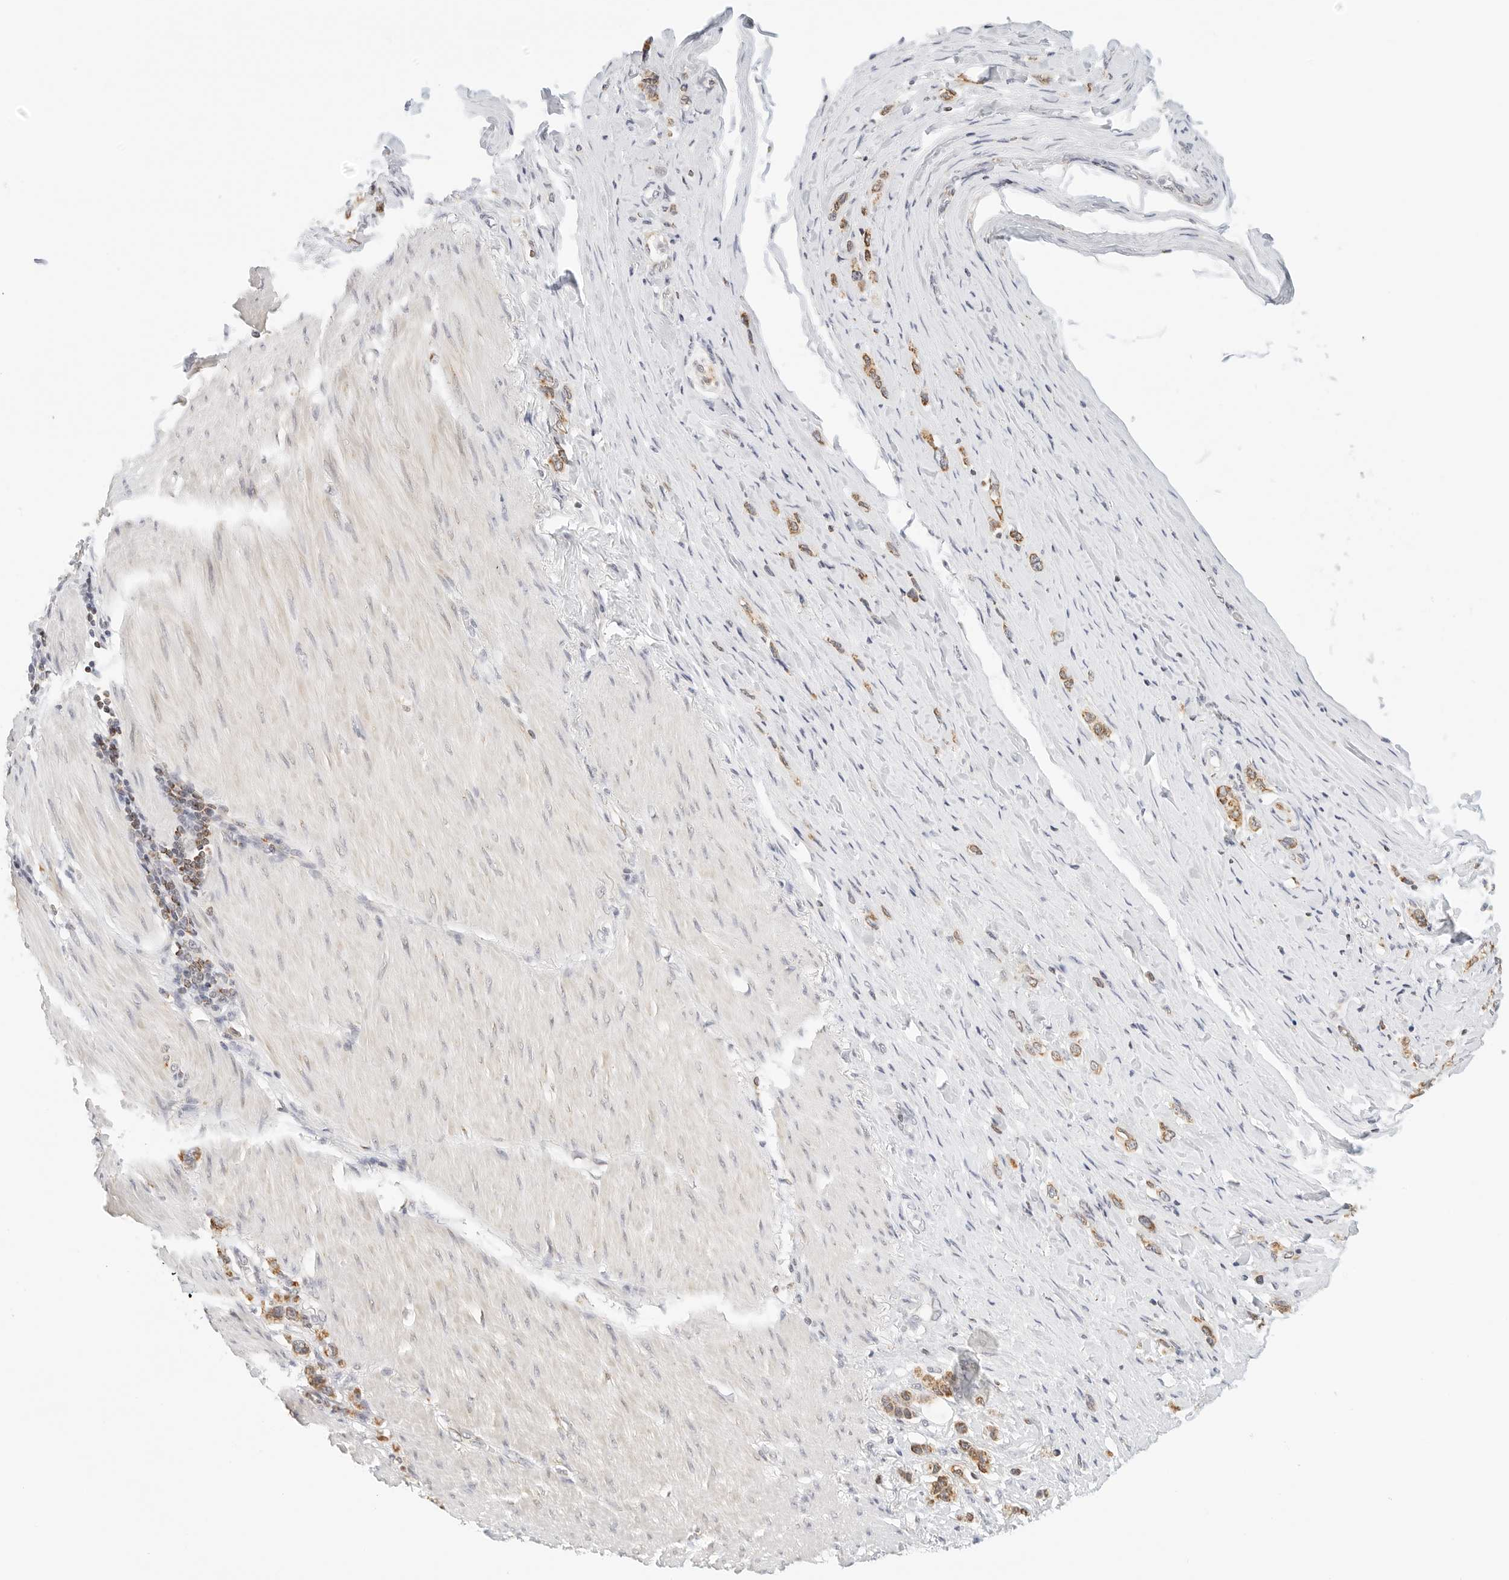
{"staining": {"intensity": "moderate", "quantity": ">75%", "location": "cytoplasmic/membranous"}, "tissue": "stomach cancer", "cell_type": "Tumor cells", "image_type": "cancer", "snomed": [{"axis": "morphology", "description": "Adenocarcinoma, NOS"}, {"axis": "topography", "description": "Stomach"}], "caption": "Protein staining by IHC demonstrates moderate cytoplasmic/membranous expression in approximately >75% of tumor cells in stomach cancer (adenocarcinoma).", "gene": "ATL1", "patient": {"sex": "female", "age": 65}}